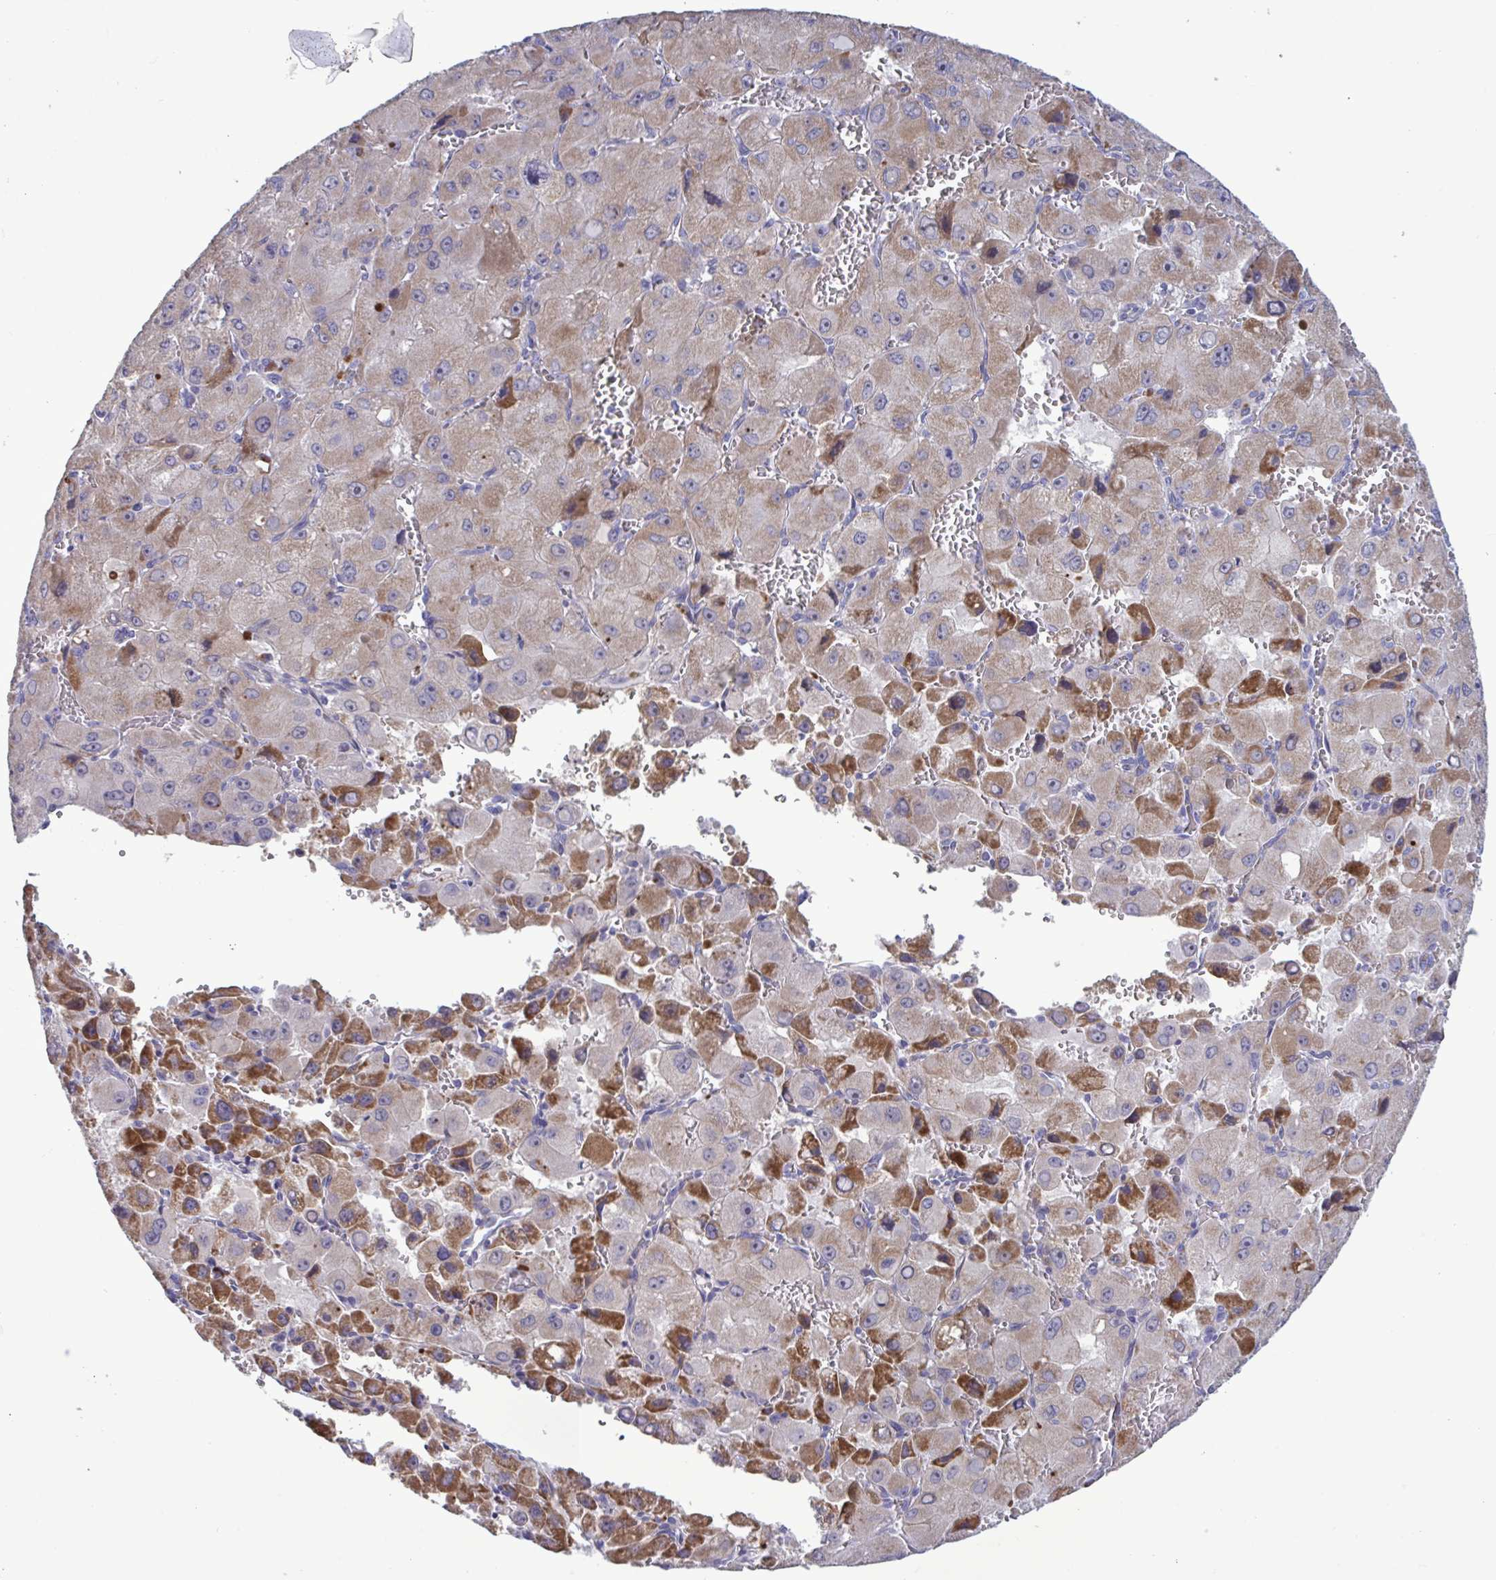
{"staining": {"intensity": "moderate", "quantity": "25%-75%", "location": "cytoplasmic/membranous"}, "tissue": "liver cancer", "cell_type": "Tumor cells", "image_type": "cancer", "snomed": [{"axis": "morphology", "description": "Carcinoma, Hepatocellular, NOS"}, {"axis": "topography", "description": "Liver"}], "caption": "Tumor cells show medium levels of moderate cytoplasmic/membranous positivity in about 25%-75% of cells in hepatocellular carcinoma (liver).", "gene": "CD101", "patient": {"sex": "male", "age": 27}}